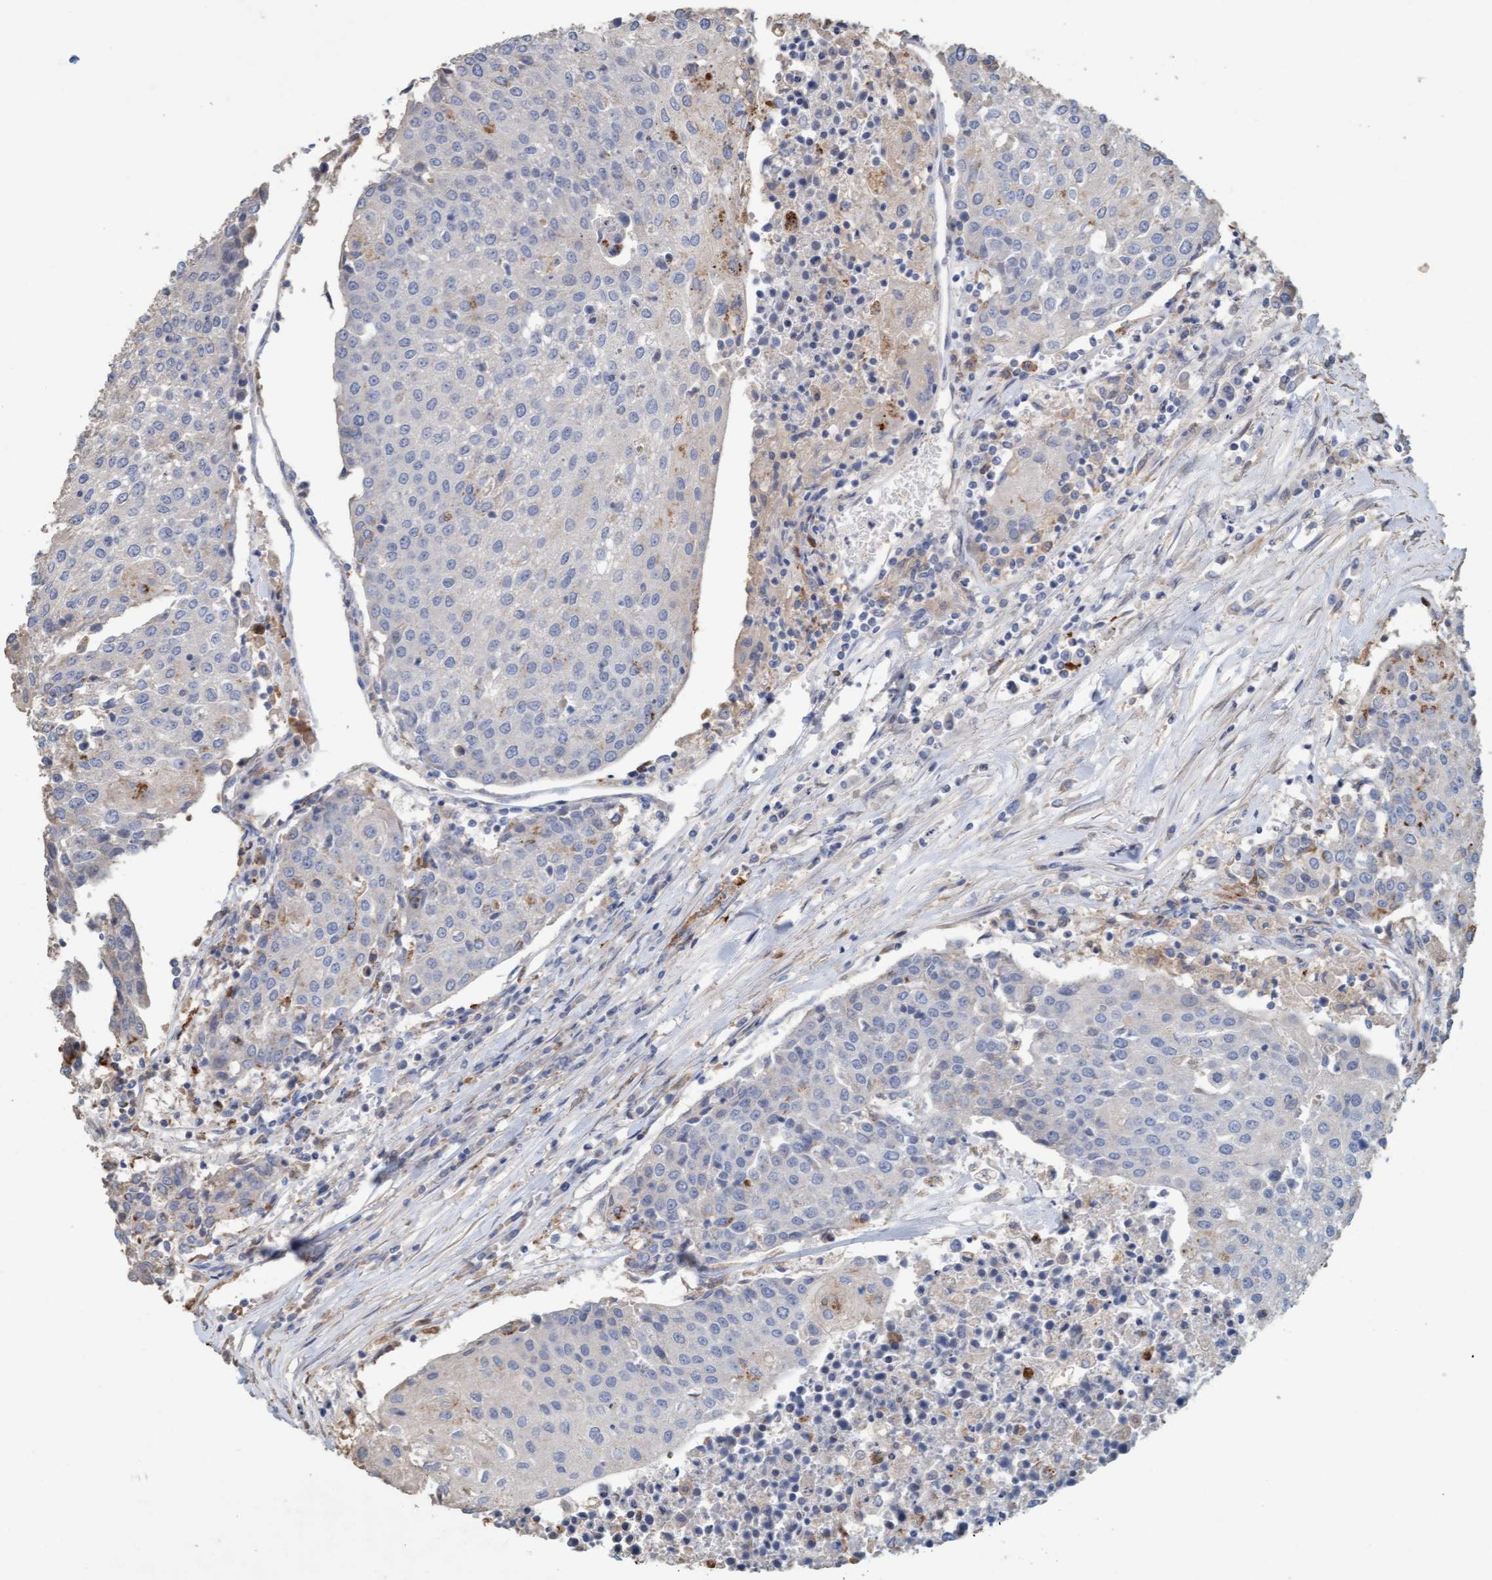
{"staining": {"intensity": "negative", "quantity": "none", "location": "none"}, "tissue": "urothelial cancer", "cell_type": "Tumor cells", "image_type": "cancer", "snomed": [{"axis": "morphology", "description": "Urothelial carcinoma, High grade"}, {"axis": "topography", "description": "Urinary bladder"}], "caption": "DAB immunohistochemical staining of urothelial carcinoma (high-grade) displays no significant expression in tumor cells.", "gene": "LONRF1", "patient": {"sex": "female", "age": 85}}